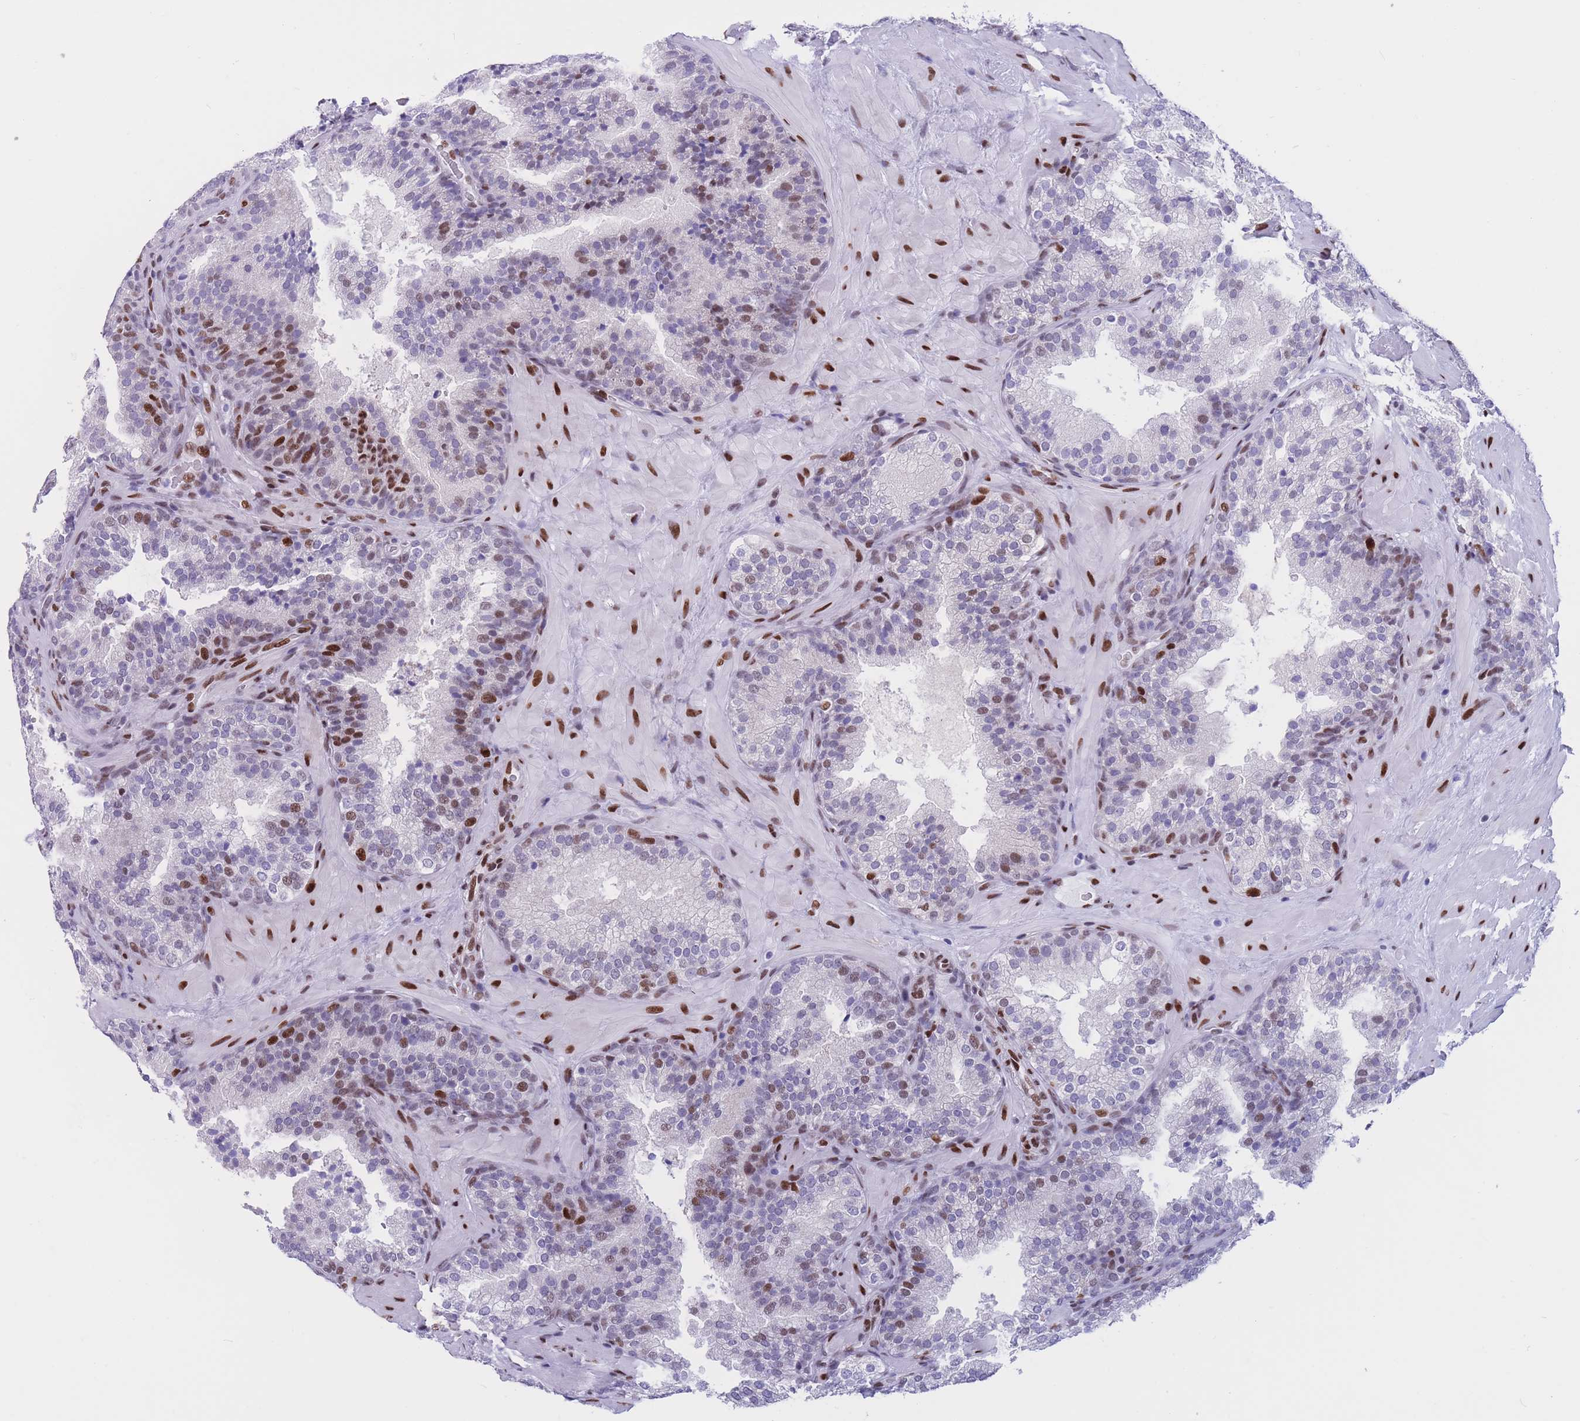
{"staining": {"intensity": "strong", "quantity": "<25%", "location": "nuclear"}, "tissue": "prostate cancer", "cell_type": "Tumor cells", "image_type": "cancer", "snomed": [{"axis": "morphology", "description": "Adenocarcinoma, High grade"}, {"axis": "topography", "description": "Prostate"}], "caption": "This is an image of immunohistochemistry (IHC) staining of high-grade adenocarcinoma (prostate), which shows strong staining in the nuclear of tumor cells.", "gene": "NASP", "patient": {"sex": "male", "age": 56}}